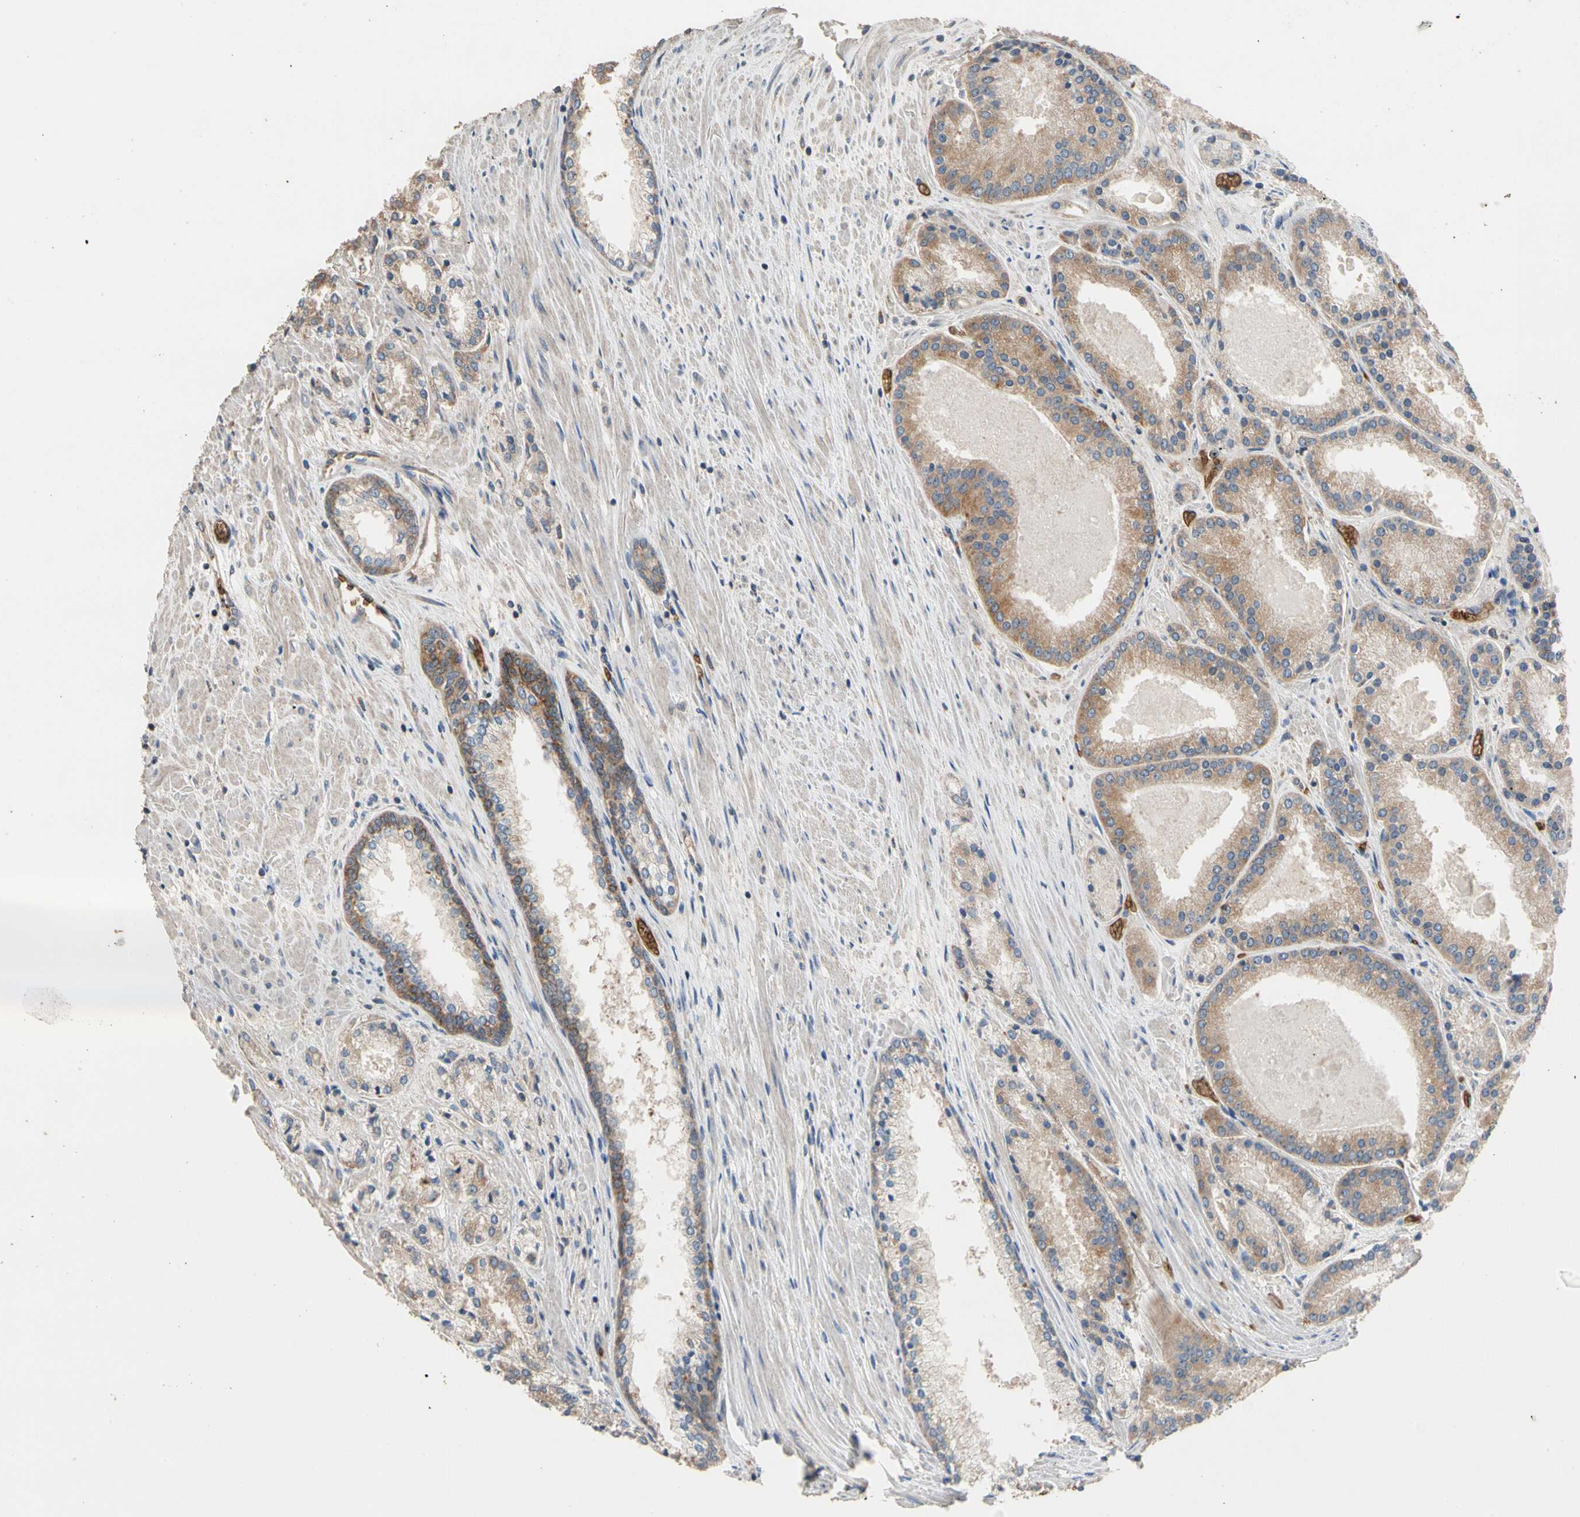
{"staining": {"intensity": "moderate", "quantity": ">75%", "location": "cytoplasmic/membranous"}, "tissue": "prostate cancer", "cell_type": "Tumor cells", "image_type": "cancer", "snomed": [{"axis": "morphology", "description": "Adenocarcinoma, Low grade"}, {"axis": "topography", "description": "Prostate"}], "caption": "DAB (3,3'-diaminobenzidine) immunohistochemical staining of human low-grade adenocarcinoma (prostate) reveals moderate cytoplasmic/membranous protein staining in about >75% of tumor cells.", "gene": "RIOK2", "patient": {"sex": "male", "age": 59}}